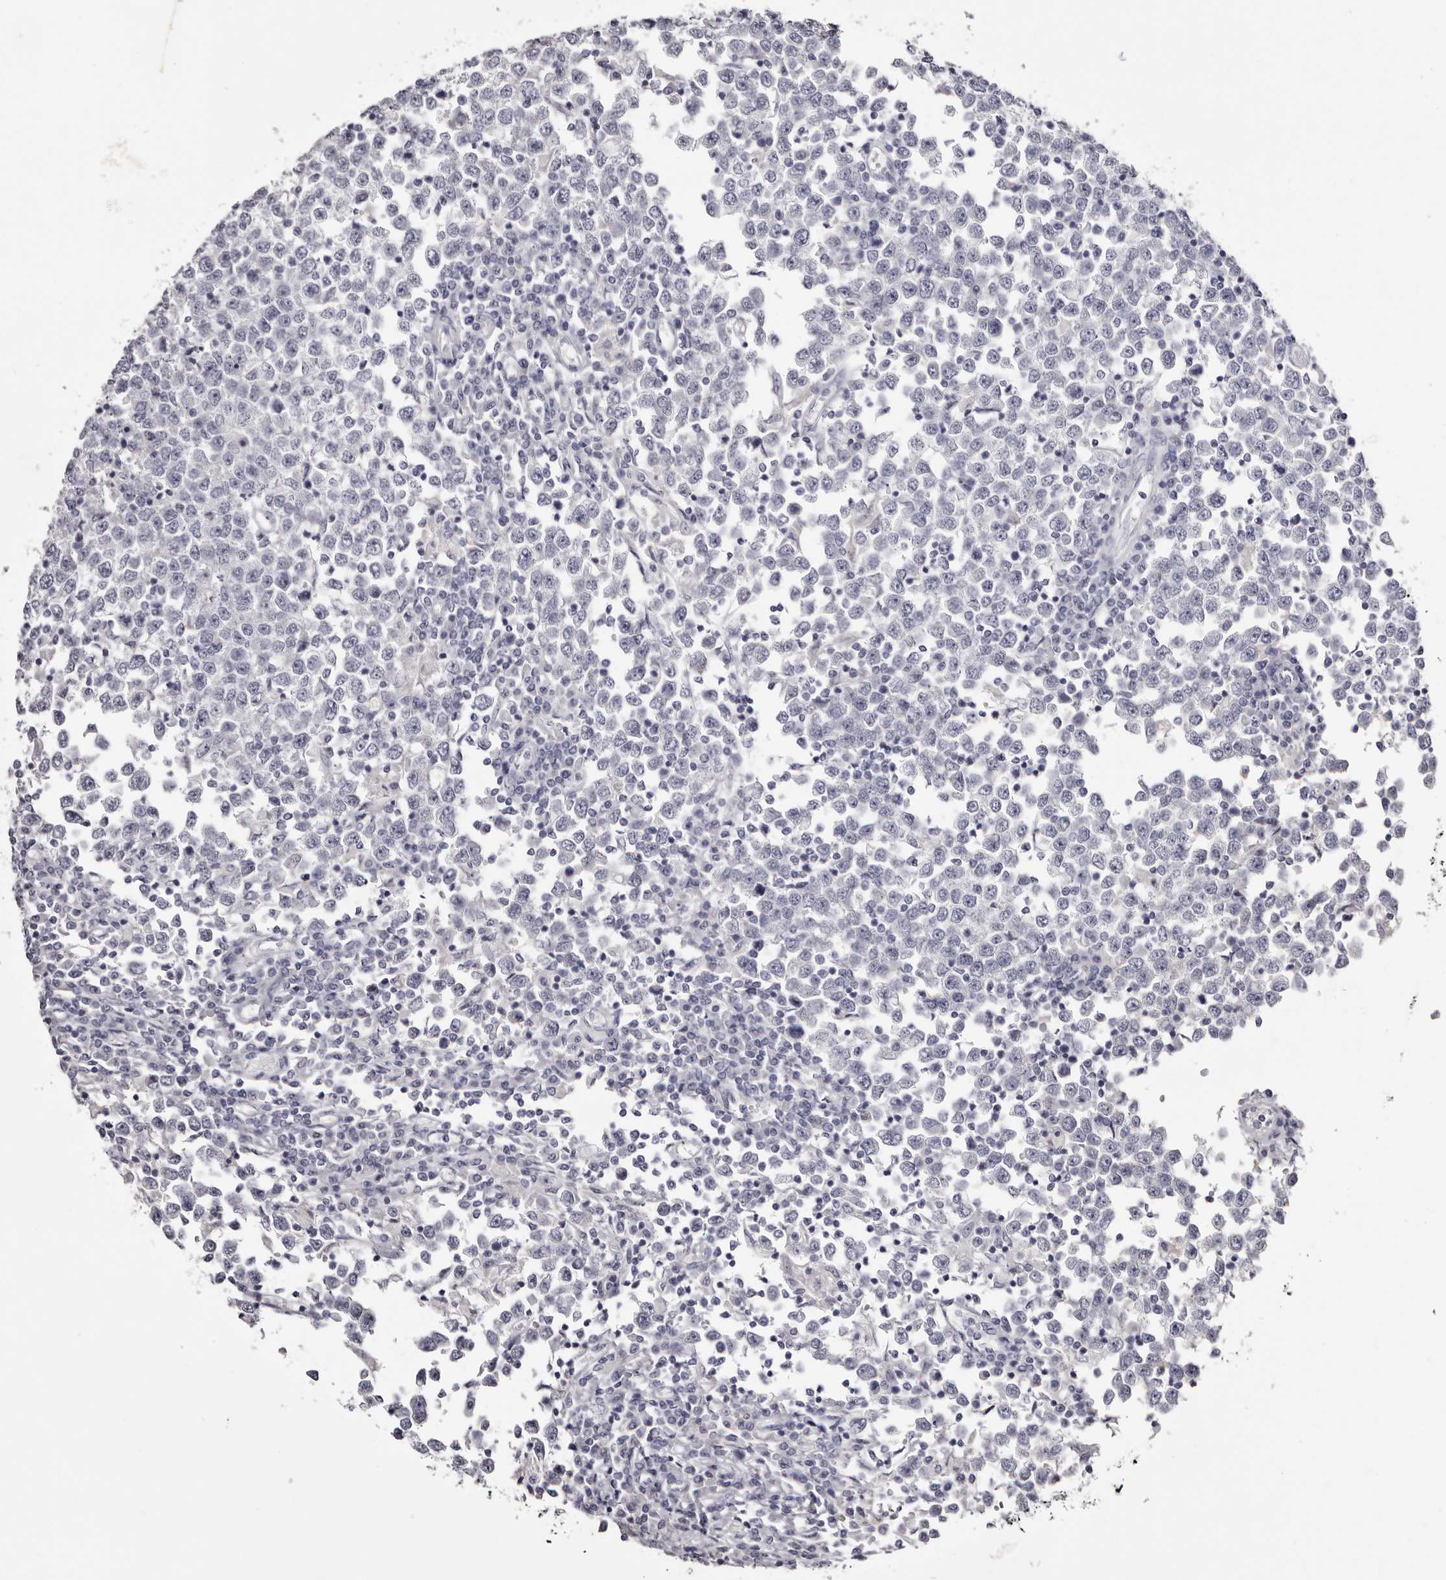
{"staining": {"intensity": "negative", "quantity": "none", "location": "none"}, "tissue": "testis cancer", "cell_type": "Tumor cells", "image_type": "cancer", "snomed": [{"axis": "morphology", "description": "Seminoma, NOS"}, {"axis": "topography", "description": "Testis"}], "caption": "Photomicrograph shows no protein staining in tumor cells of seminoma (testis) tissue. (Brightfield microscopy of DAB (3,3'-diaminobenzidine) IHC at high magnification).", "gene": "CA6", "patient": {"sex": "male", "age": 65}}